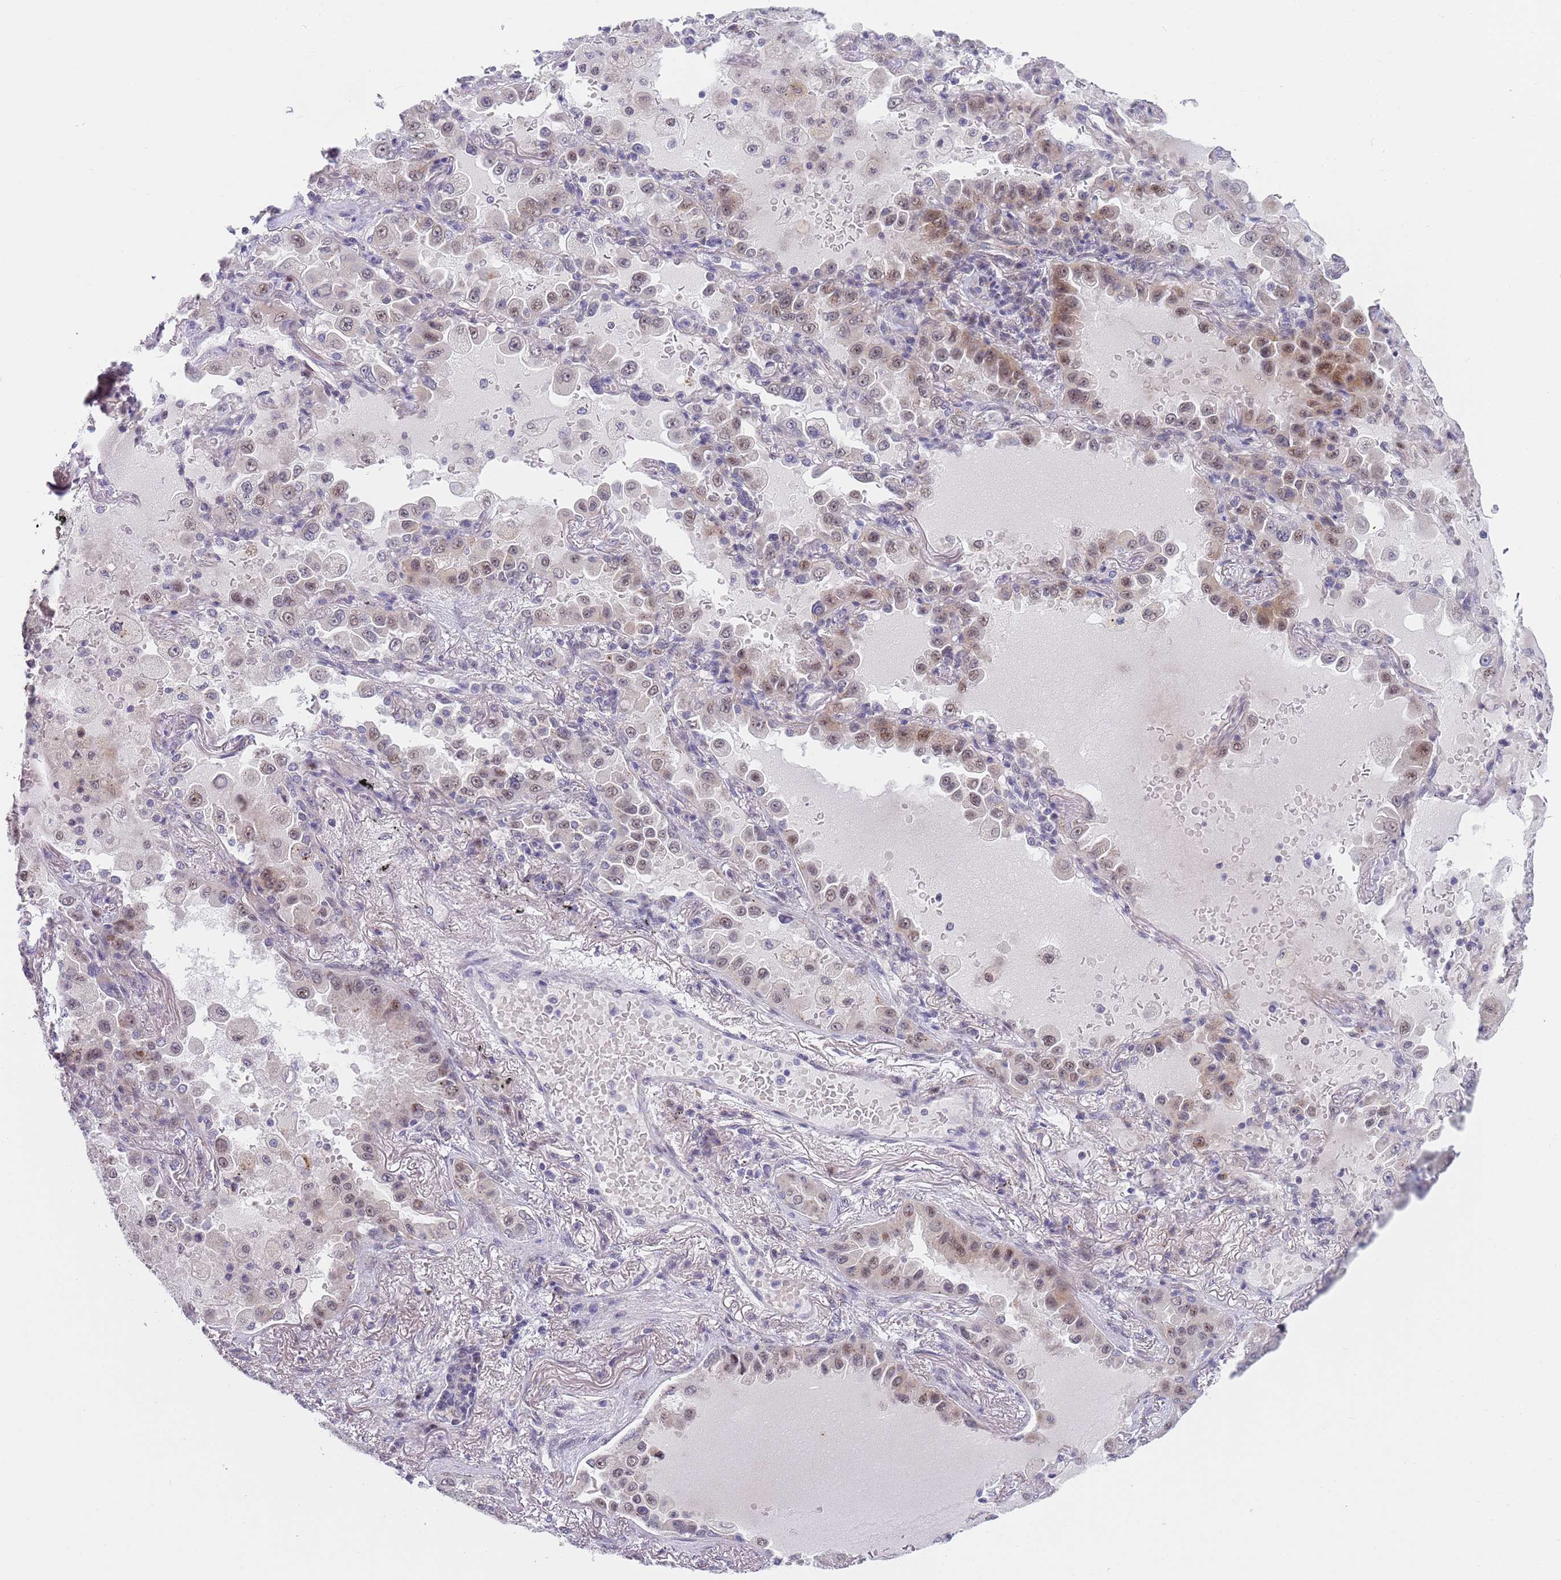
{"staining": {"intensity": "weak", "quantity": "25%-75%", "location": "nuclear"}, "tissue": "lung cancer", "cell_type": "Tumor cells", "image_type": "cancer", "snomed": [{"axis": "morphology", "description": "Squamous cell carcinoma, NOS"}, {"axis": "topography", "description": "Lung"}], "caption": "Protein staining by immunohistochemistry (IHC) demonstrates weak nuclear staining in about 25%-75% of tumor cells in lung squamous cell carcinoma.", "gene": "PLCL2", "patient": {"sex": "male", "age": 74}}